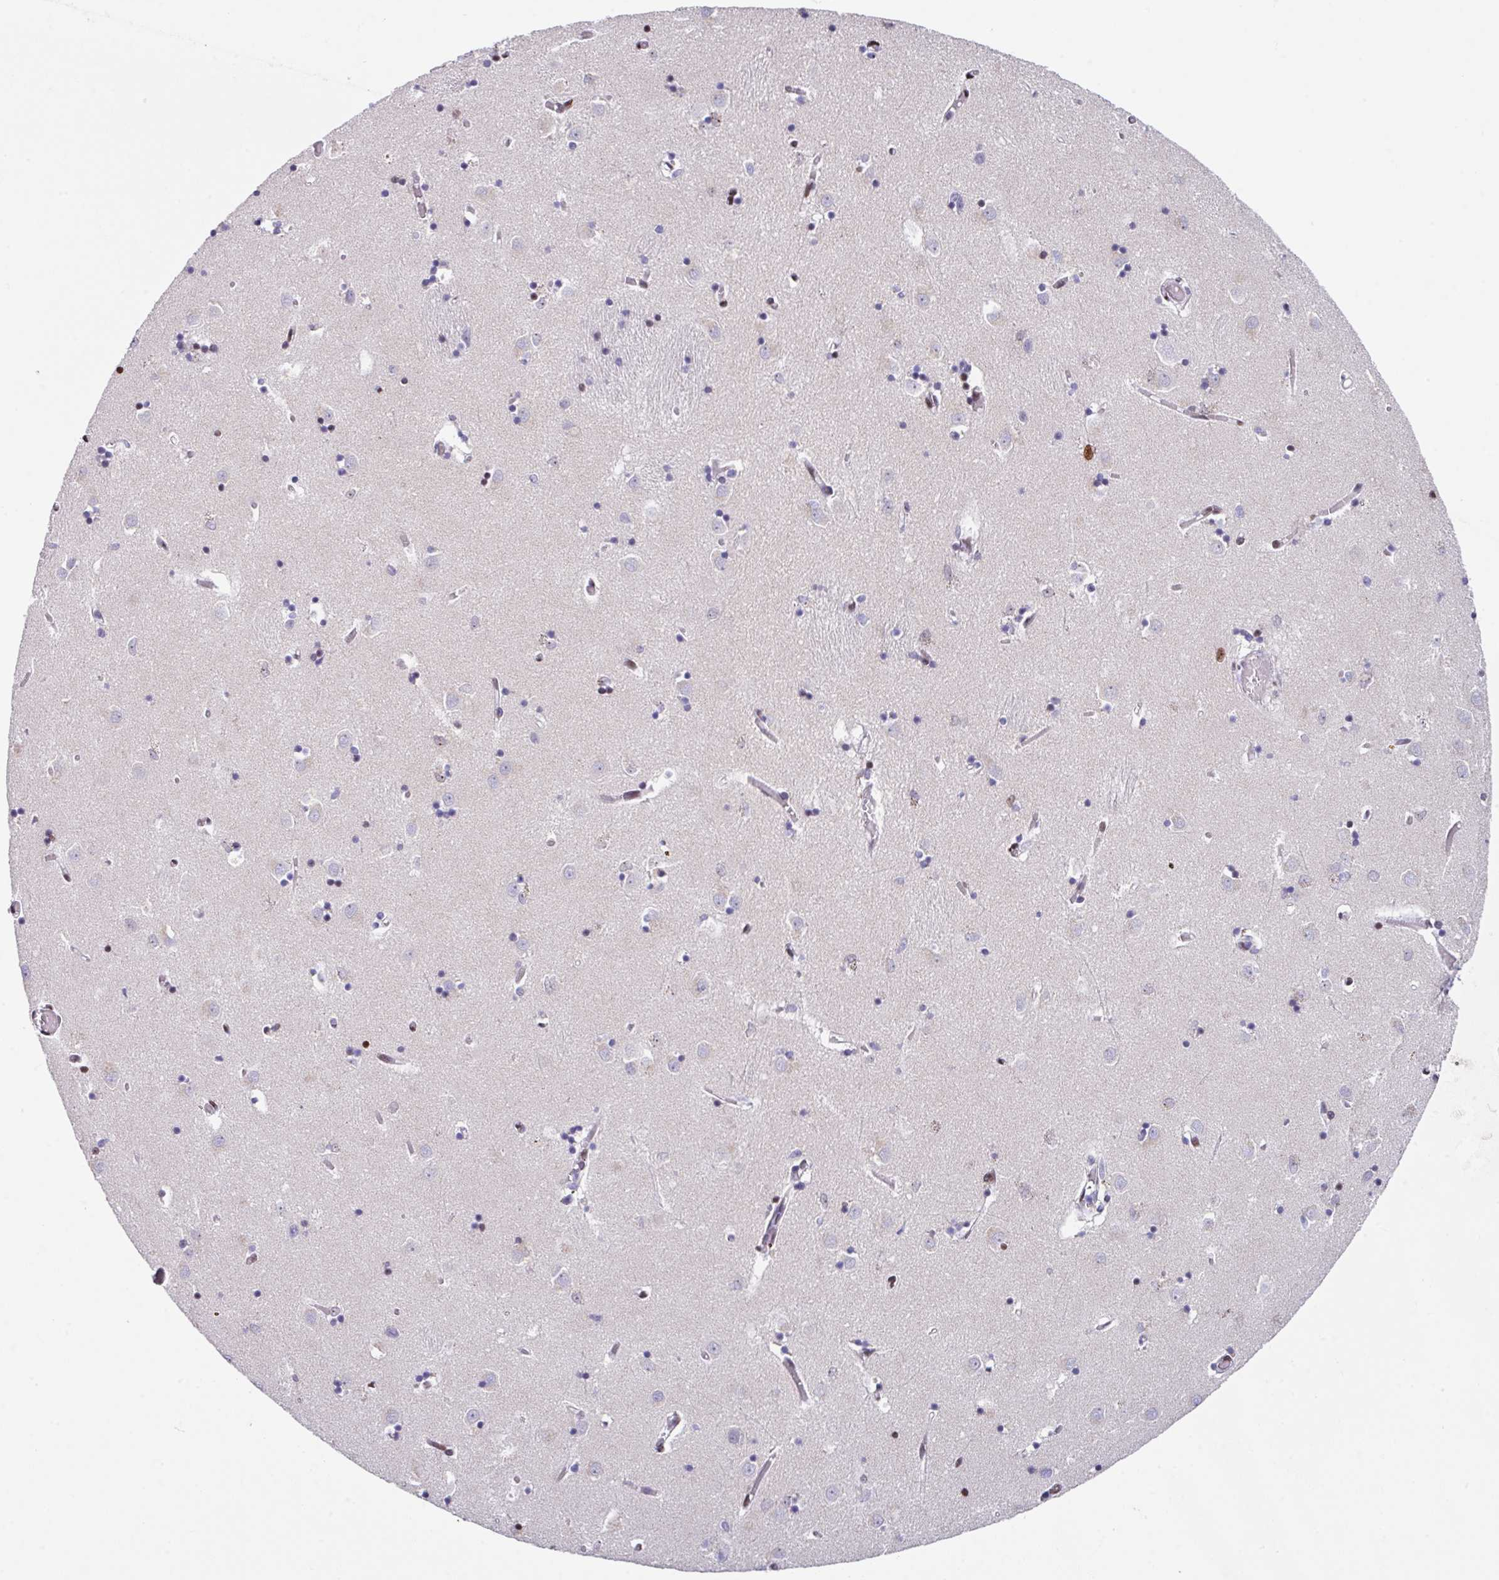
{"staining": {"intensity": "strong", "quantity": "25%-75%", "location": "nuclear"}, "tissue": "caudate", "cell_type": "Glial cells", "image_type": "normal", "snomed": [{"axis": "morphology", "description": "Normal tissue, NOS"}, {"axis": "topography", "description": "Lateral ventricle wall"}], "caption": "High-magnification brightfield microscopy of unremarkable caudate stained with DAB (brown) and counterstained with hematoxylin (blue). glial cells exhibit strong nuclear staining is appreciated in approximately25%-75% of cells. The protein is stained brown, and the nuclei are stained in blue (DAB IHC with brightfield microscopy, high magnification).", "gene": "TCF3", "patient": {"sex": "male", "age": 70}}